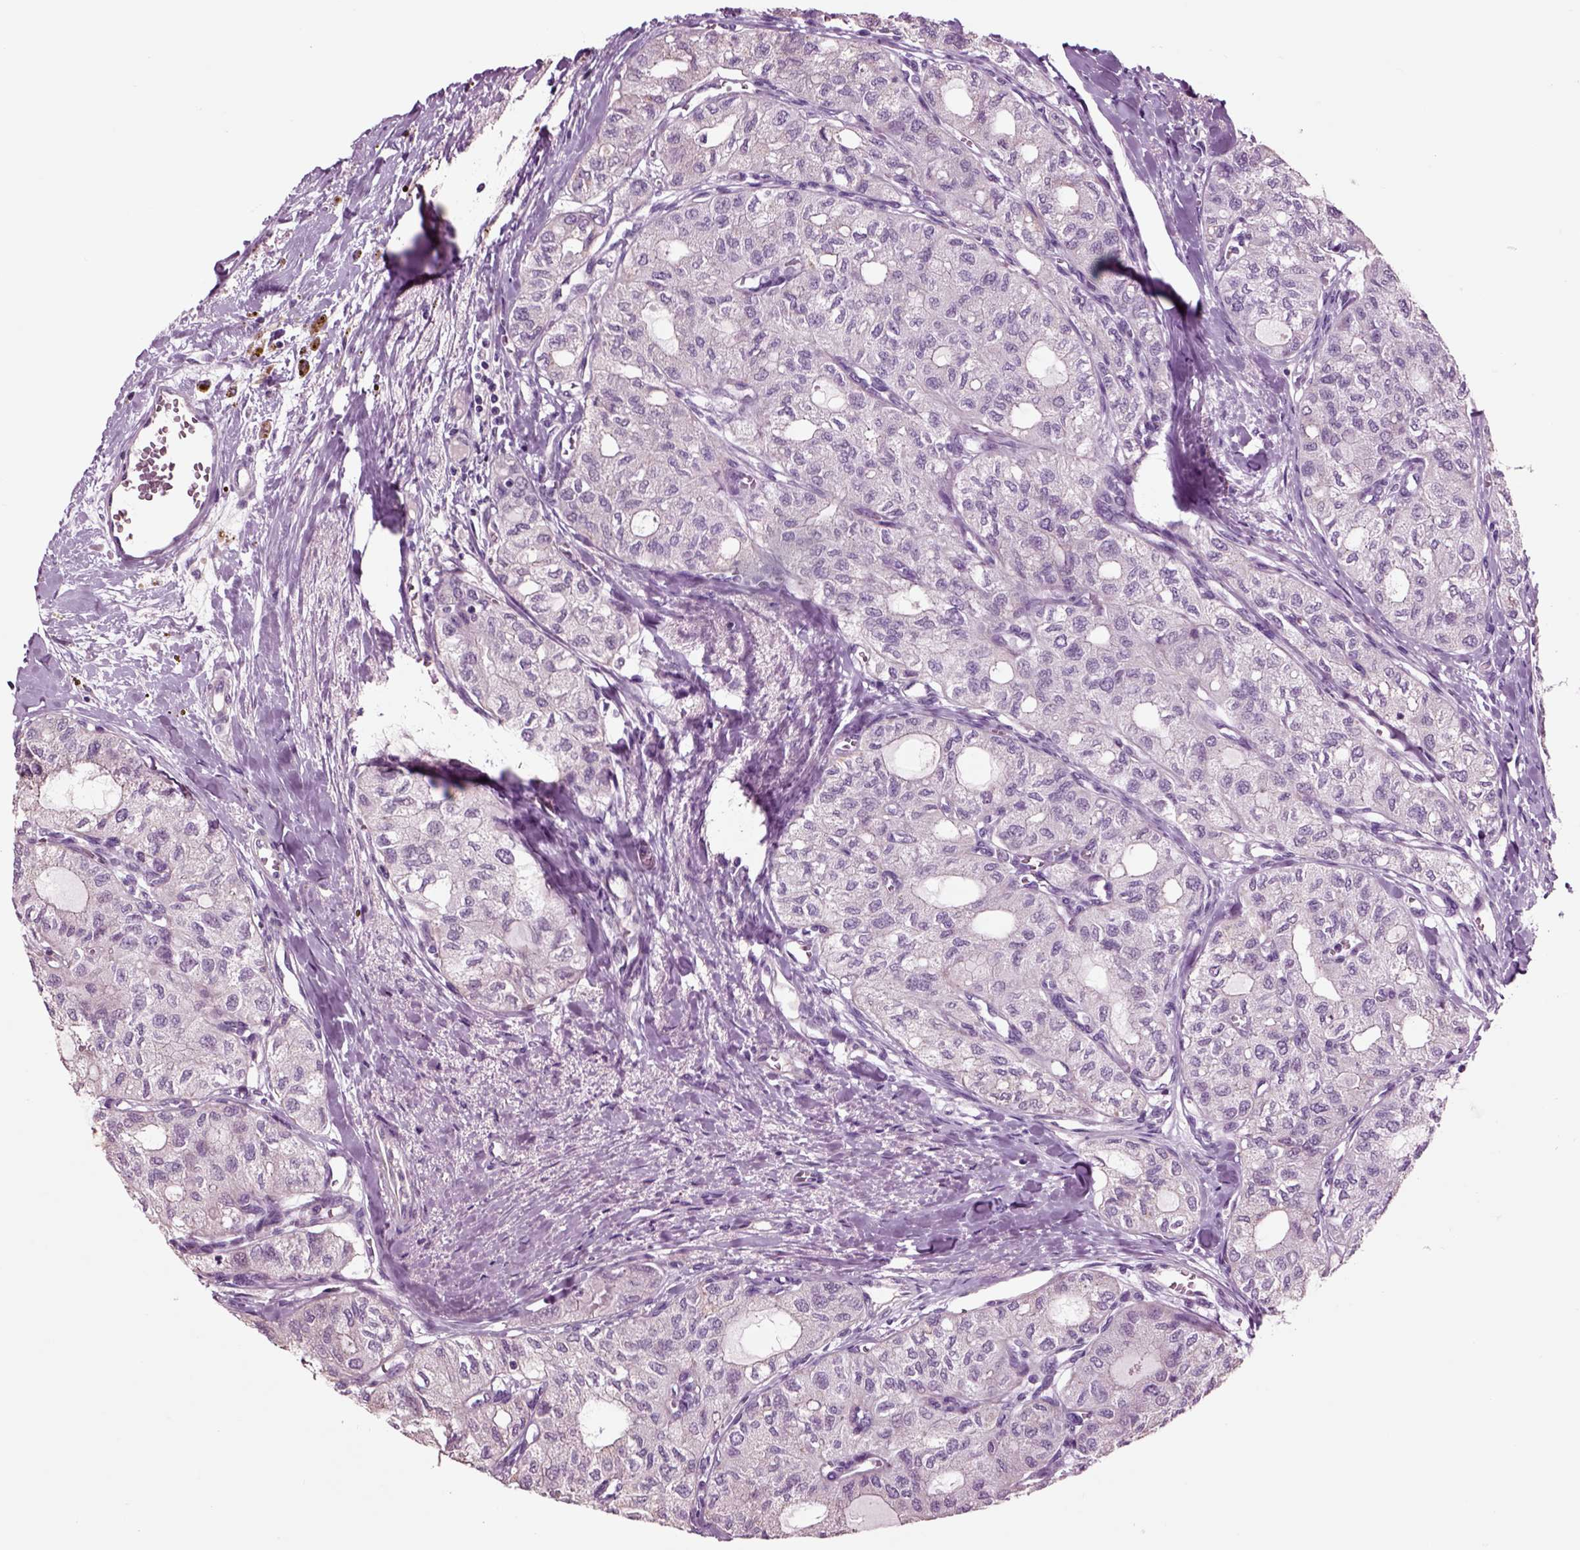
{"staining": {"intensity": "negative", "quantity": "none", "location": "none"}, "tissue": "thyroid cancer", "cell_type": "Tumor cells", "image_type": "cancer", "snomed": [{"axis": "morphology", "description": "Follicular adenoma carcinoma, NOS"}, {"axis": "topography", "description": "Thyroid gland"}], "caption": "The photomicrograph shows no staining of tumor cells in thyroid cancer (follicular adenoma carcinoma). (DAB (3,3'-diaminobenzidine) immunohistochemistry, high magnification).", "gene": "CHGB", "patient": {"sex": "male", "age": 75}}